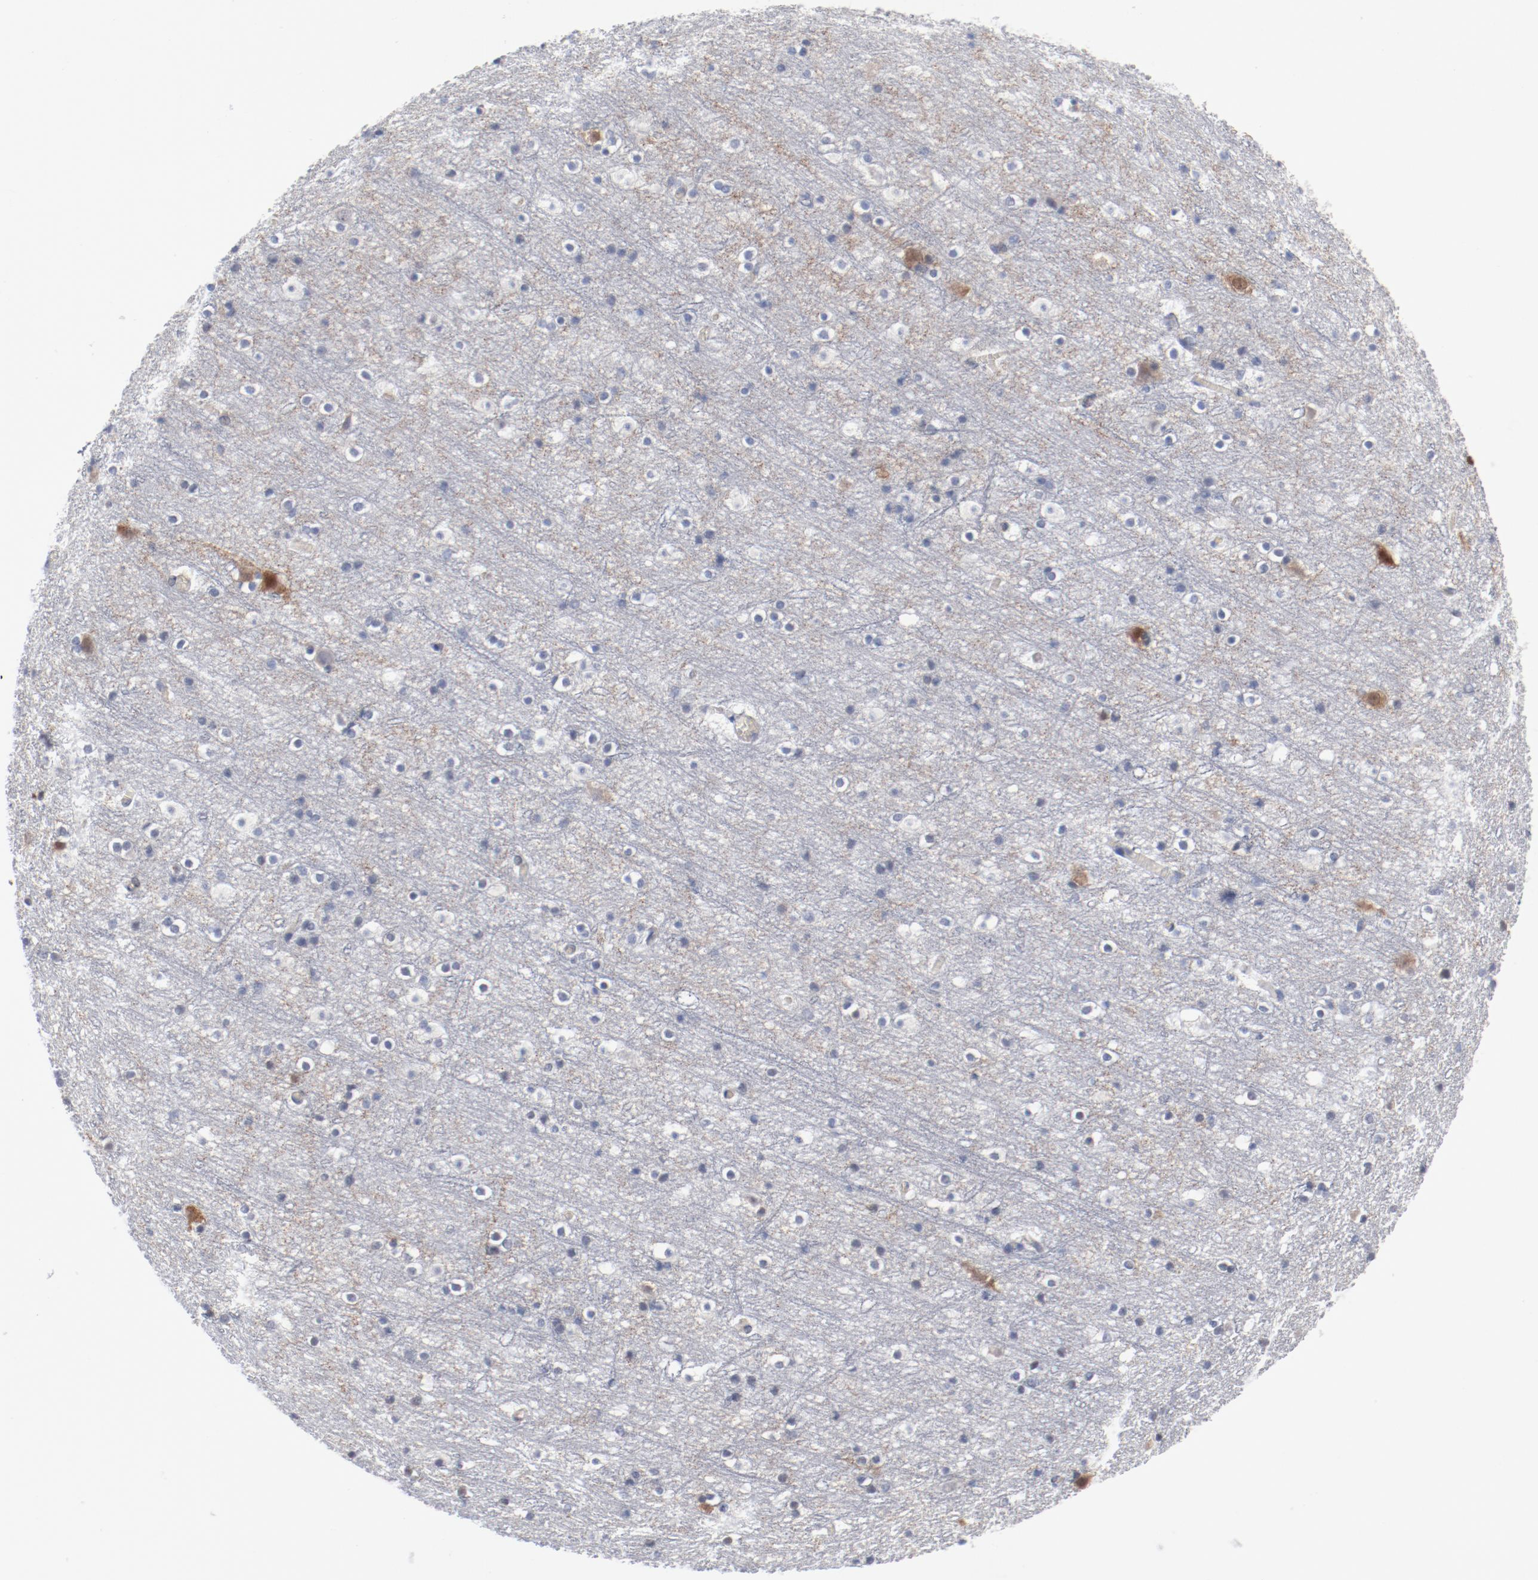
{"staining": {"intensity": "weak", "quantity": ">75%", "location": "cytoplasmic/membranous"}, "tissue": "cerebral cortex", "cell_type": "Endothelial cells", "image_type": "normal", "snomed": [{"axis": "morphology", "description": "Normal tissue, NOS"}, {"axis": "topography", "description": "Cerebral cortex"}], "caption": "This histopathology image exhibits unremarkable cerebral cortex stained with immunohistochemistry to label a protein in brown. The cytoplasmic/membranous of endothelial cells show weak positivity for the protein. Nuclei are counter-stained blue.", "gene": "SHANK3", "patient": {"sex": "male", "age": 45}}